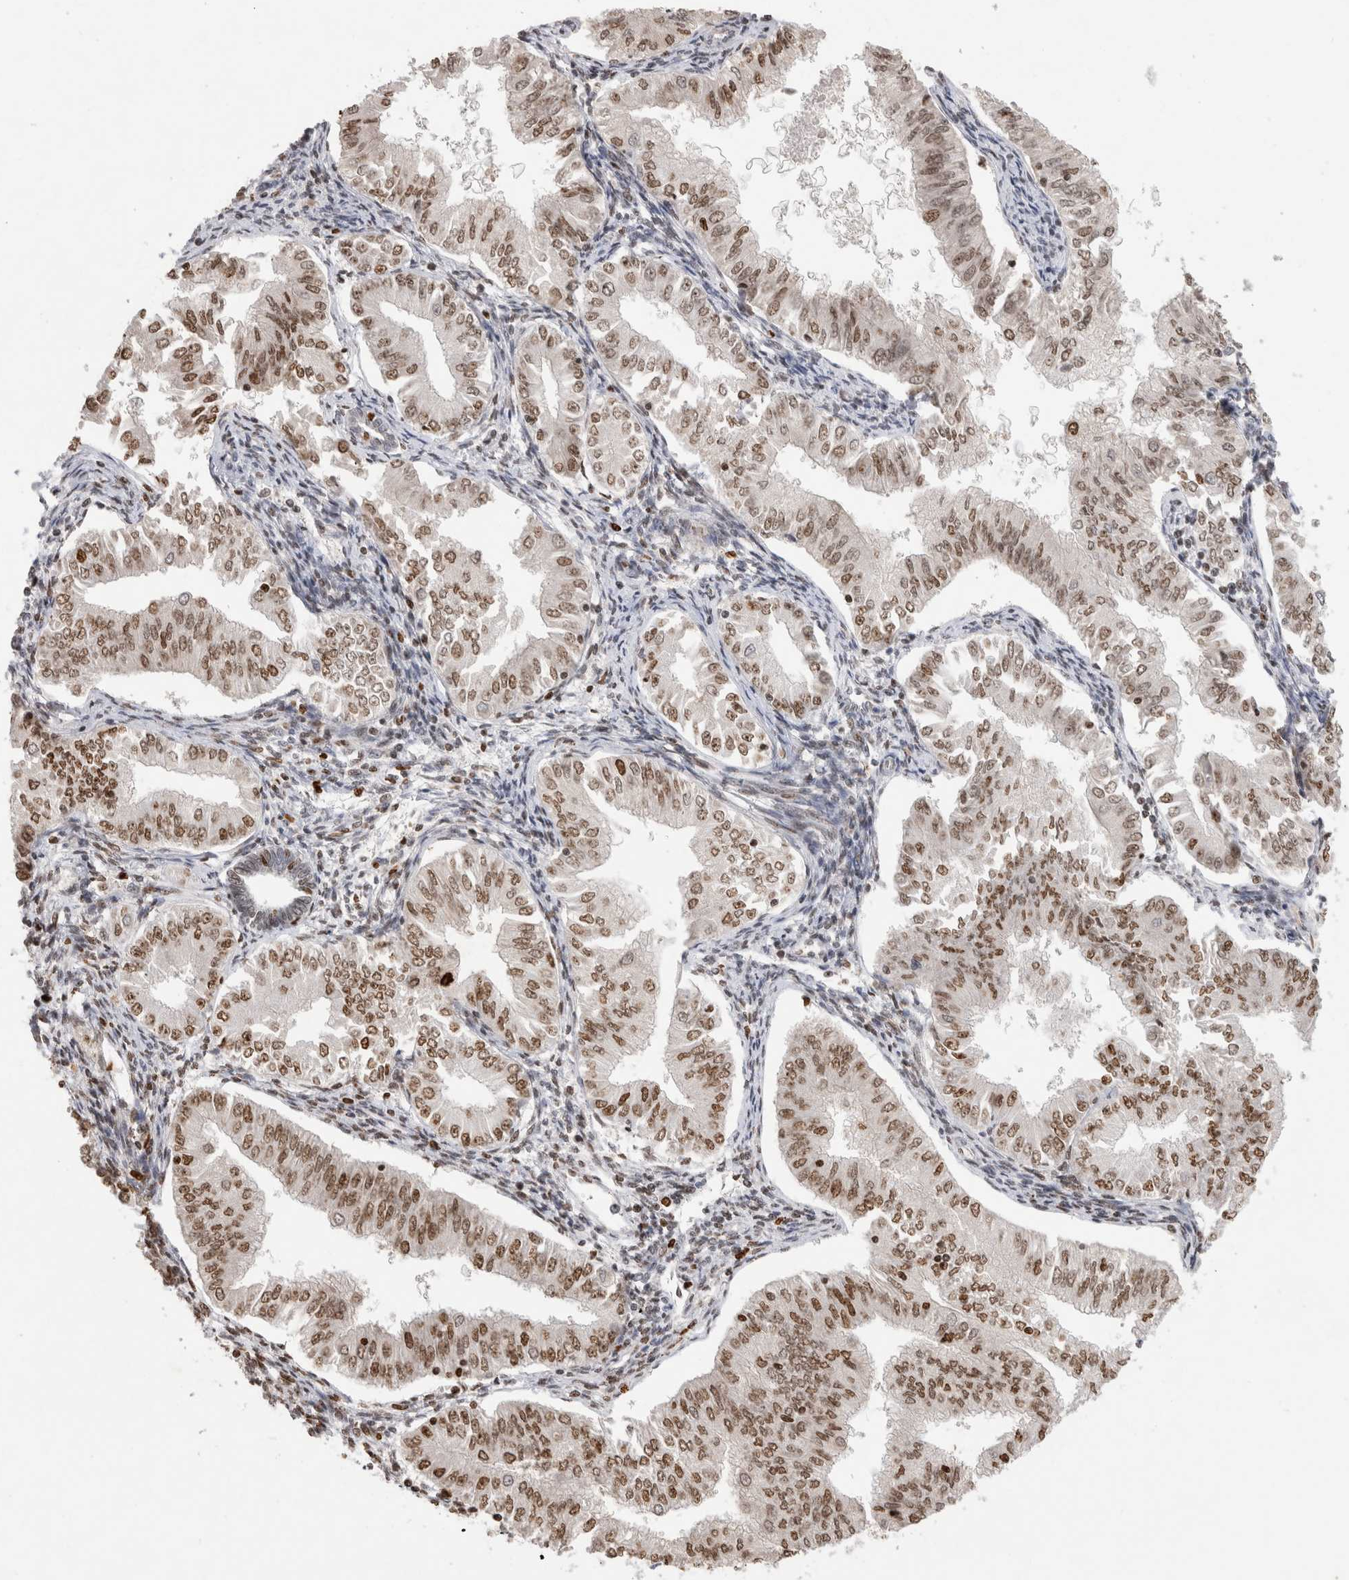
{"staining": {"intensity": "strong", "quantity": ">75%", "location": "nuclear"}, "tissue": "endometrial cancer", "cell_type": "Tumor cells", "image_type": "cancer", "snomed": [{"axis": "morphology", "description": "Normal tissue, NOS"}, {"axis": "morphology", "description": "Adenocarcinoma, NOS"}, {"axis": "topography", "description": "Endometrium"}], "caption": "Endometrial cancer (adenocarcinoma) tissue exhibits strong nuclear positivity in about >75% of tumor cells, visualized by immunohistochemistry.", "gene": "GAS1", "patient": {"sex": "female", "age": 53}}